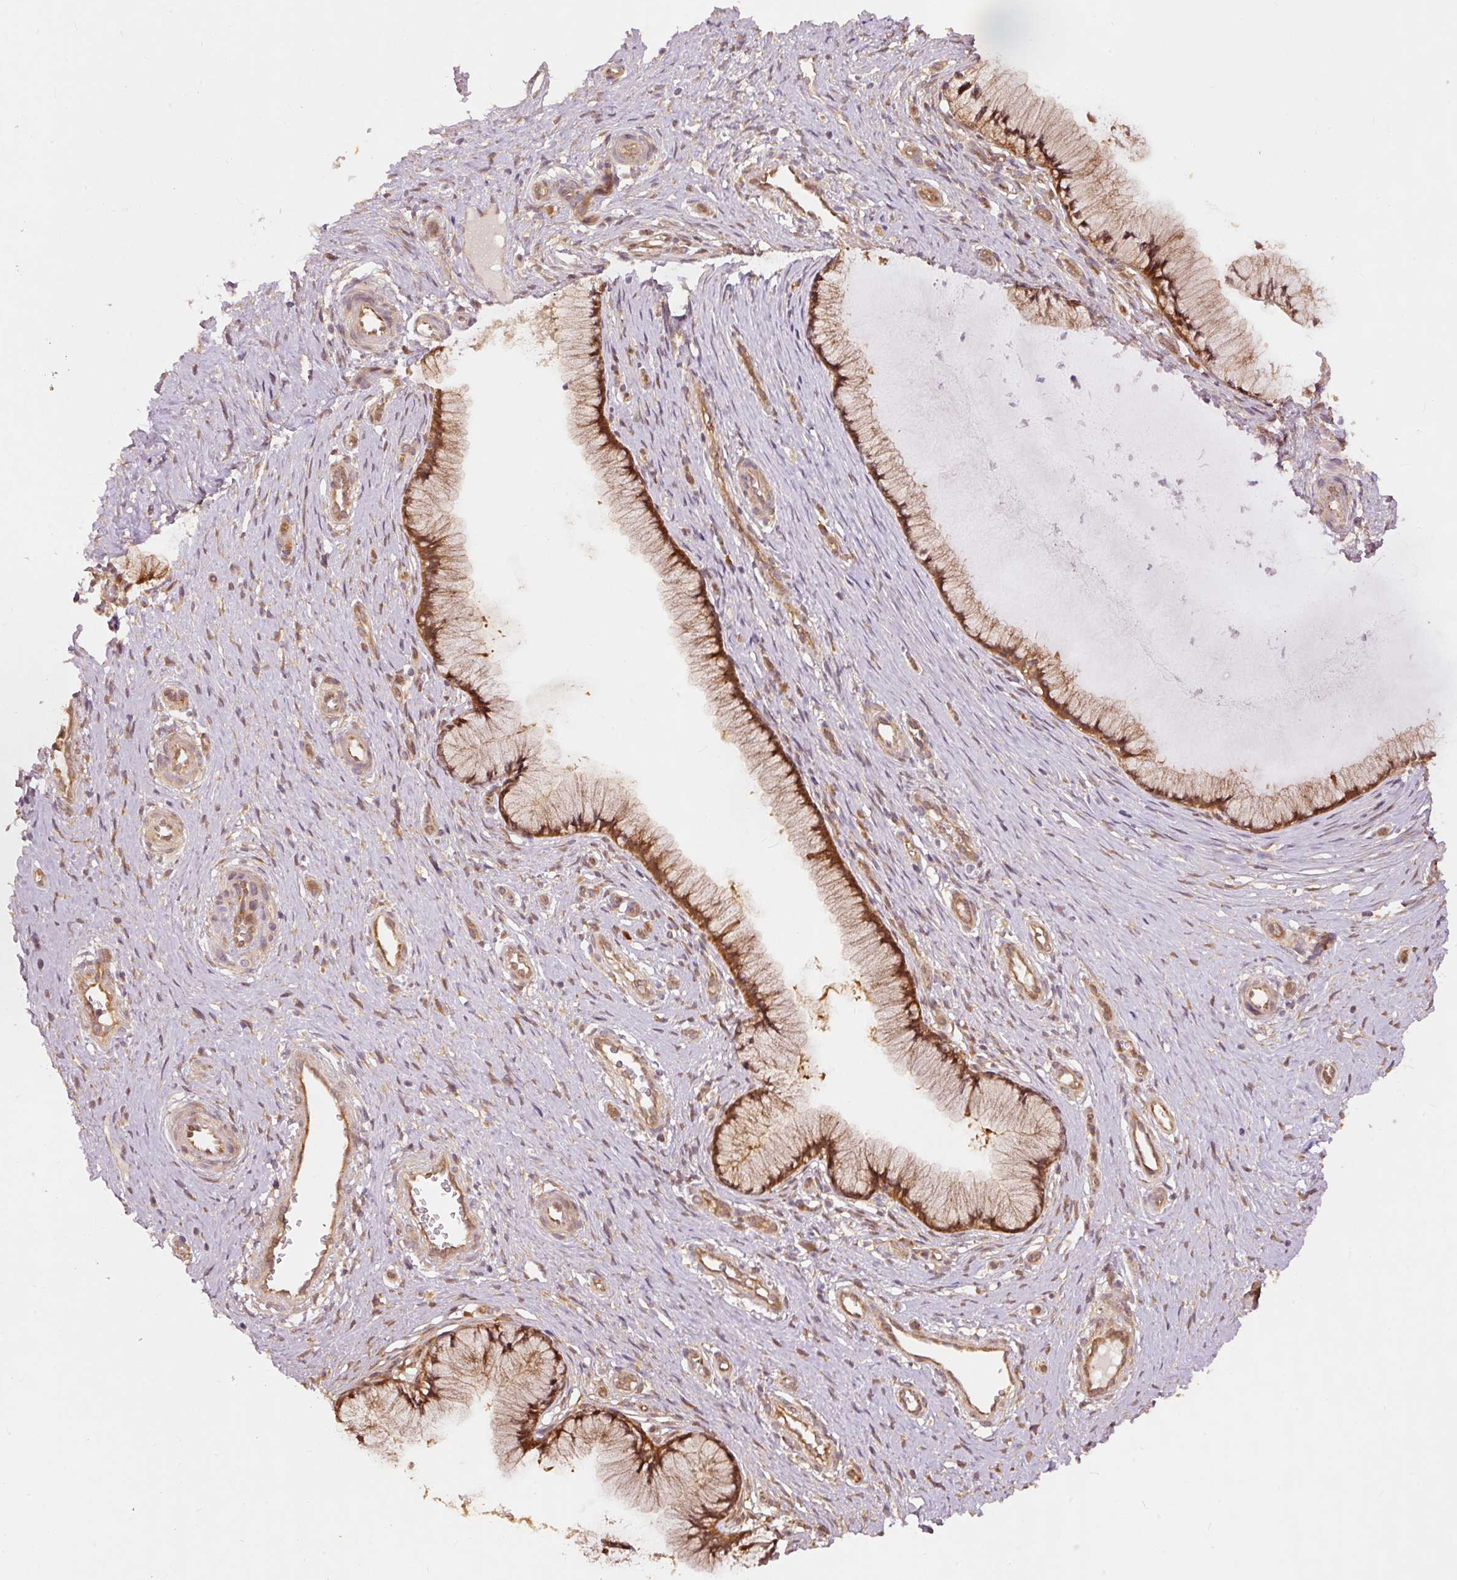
{"staining": {"intensity": "moderate", "quantity": ">75%", "location": "cytoplasmic/membranous"}, "tissue": "cervix", "cell_type": "Glandular cells", "image_type": "normal", "snomed": [{"axis": "morphology", "description": "Normal tissue, NOS"}, {"axis": "topography", "description": "Cervix"}], "caption": "Cervix stained with IHC demonstrates moderate cytoplasmic/membranous expression in about >75% of glandular cells. The staining was performed using DAB (3,3'-diaminobenzidine) to visualize the protein expression in brown, while the nuclei were stained in blue with hematoxylin (Magnification: 20x).", "gene": "EIF3B", "patient": {"sex": "female", "age": 36}}